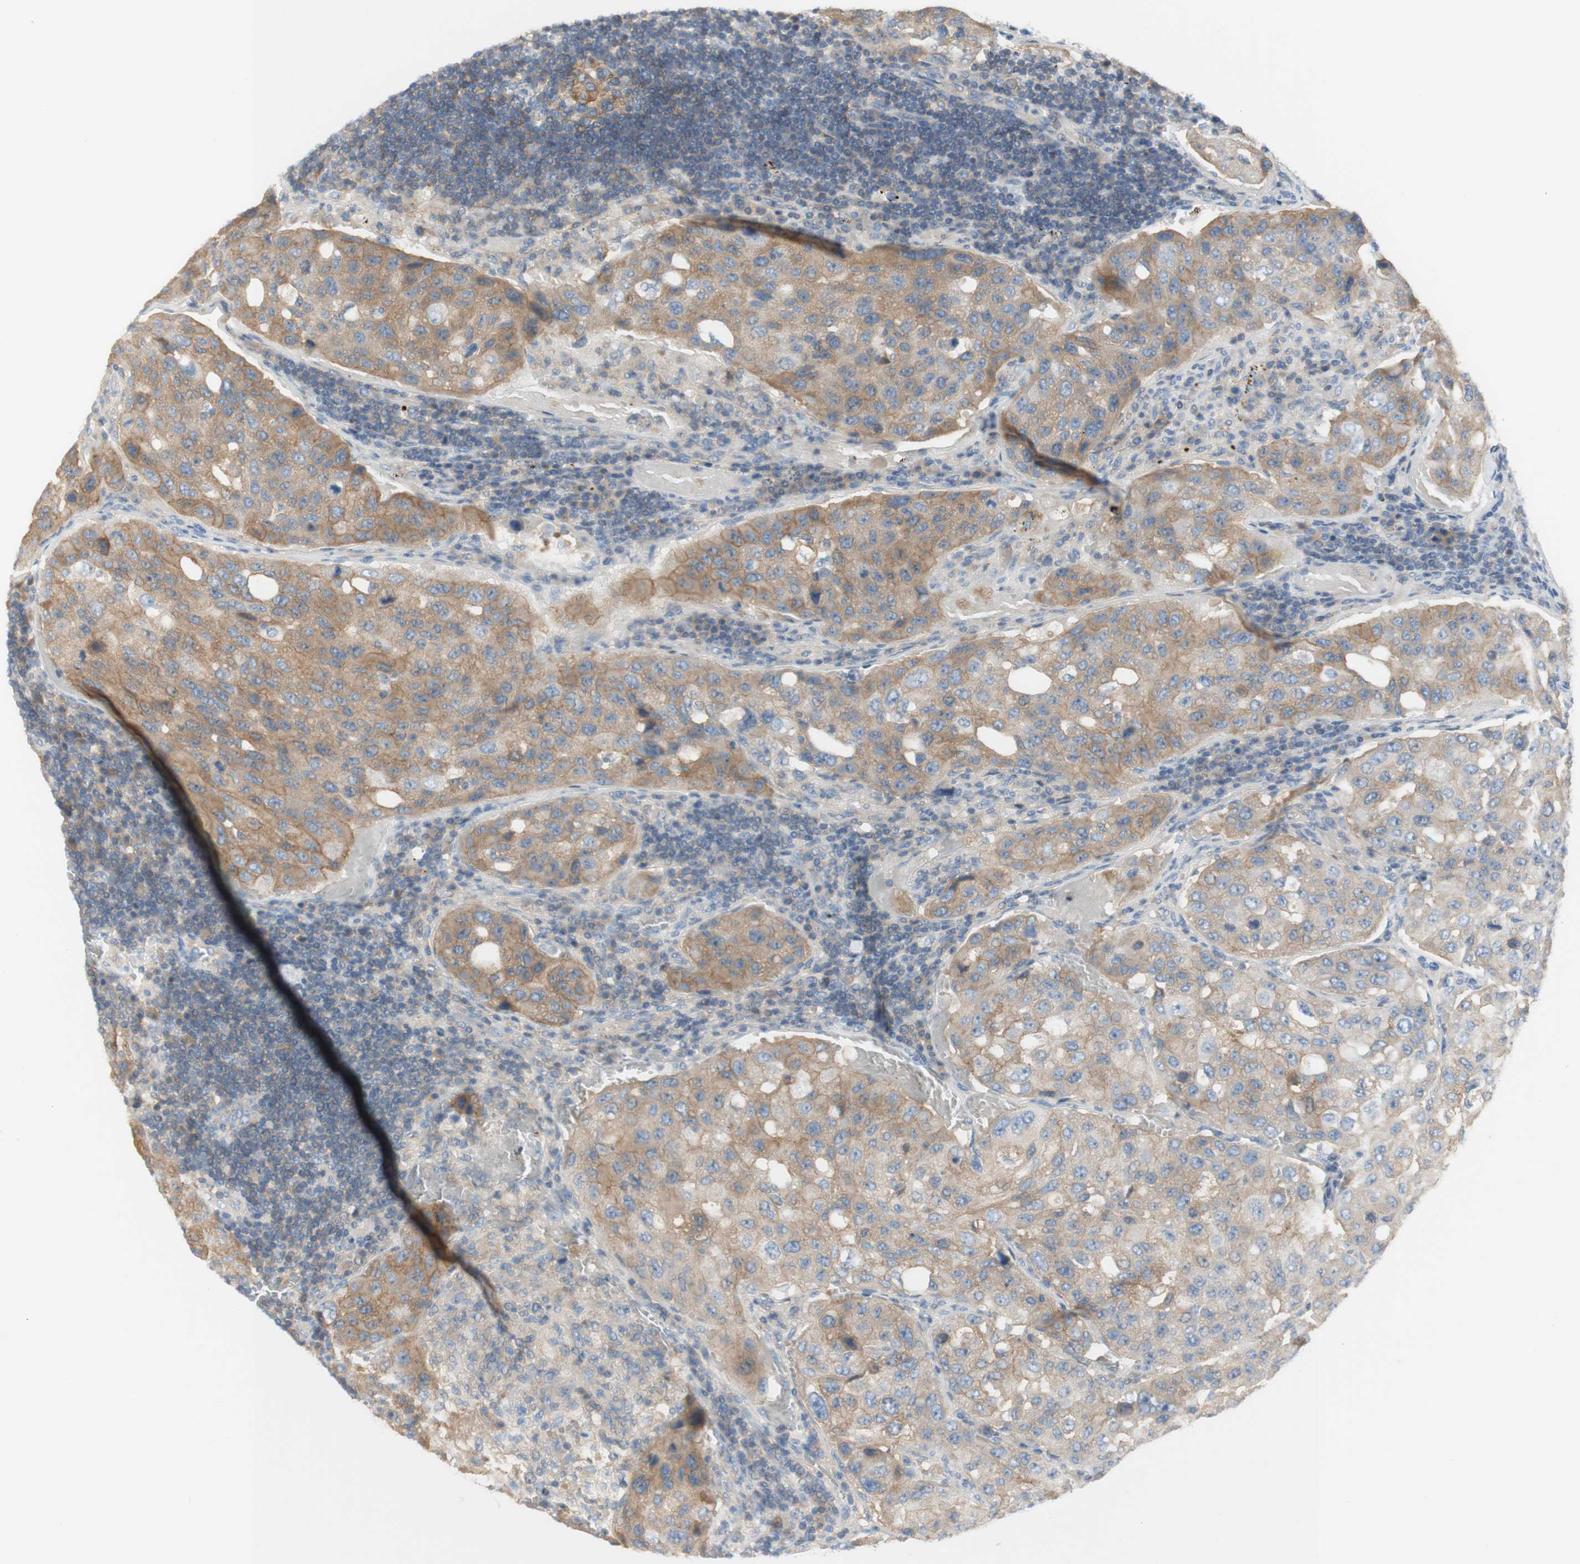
{"staining": {"intensity": "moderate", "quantity": ">75%", "location": "cytoplasmic/membranous"}, "tissue": "urothelial cancer", "cell_type": "Tumor cells", "image_type": "cancer", "snomed": [{"axis": "morphology", "description": "Urothelial carcinoma, High grade"}, {"axis": "topography", "description": "Lymph node"}, {"axis": "topography", "description": "Urinary bladder"}], "caption": "Moderate cytoplasmic/membranous positivity is appreciated in approximately >75% of tumor cells in high-grade urothelial carcinoma.", "gene": "ATP2B1", "patient": {"sex": "male", "age": 51}}